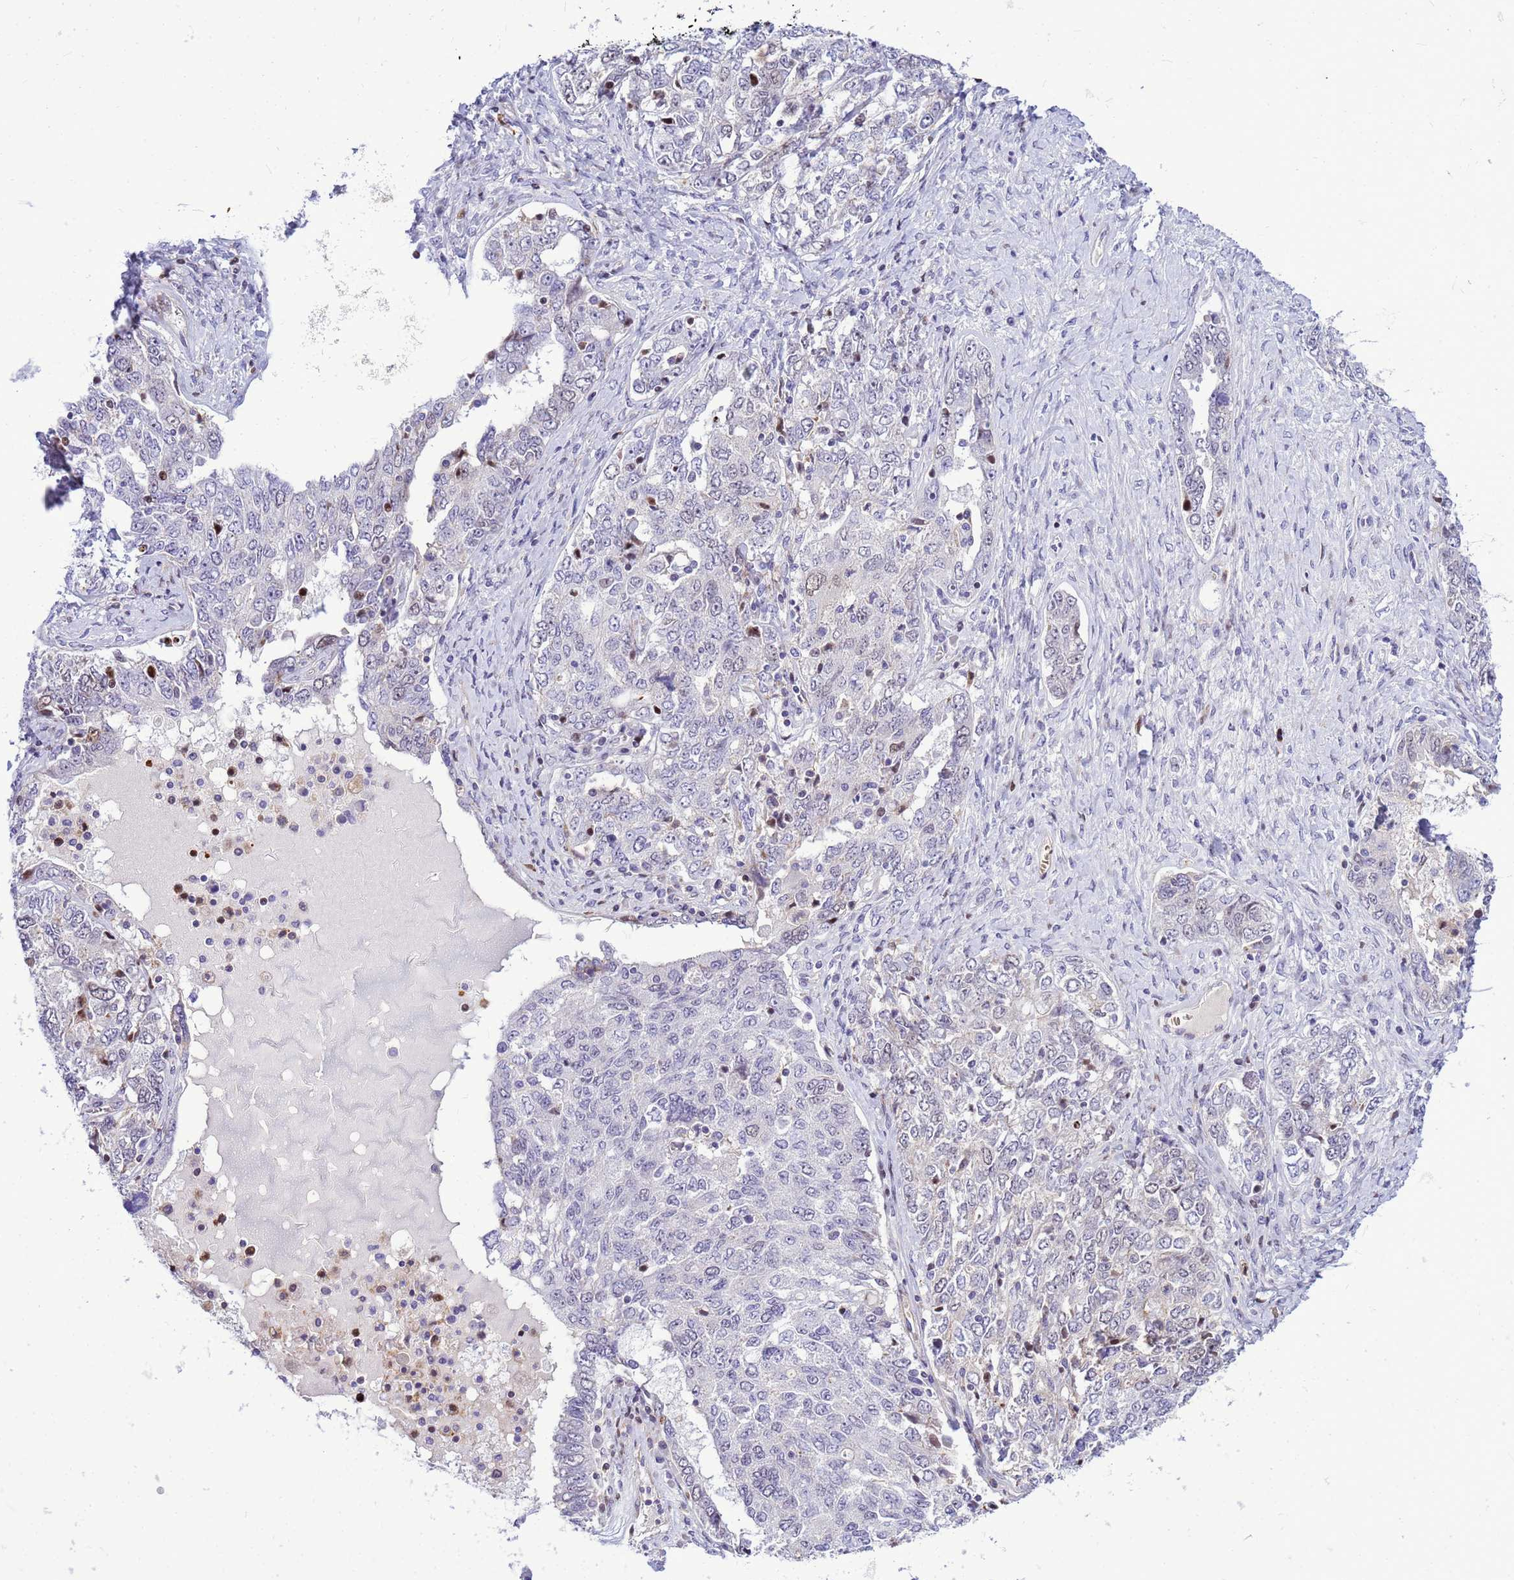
{"staining": {"intensity": "negative", "quantity": "none", "location": "none"}, "tissue": "ovarian cancer", "cell_type": "Tumor cells", "image_type": "cancer", "snomed": [{"axis": "morphology", "description": "Carcinoma, endometroid"}, {"axis": "topography", "description": "Ovary"}], "caption": "This photomicrograph is of ovarian cancer stained with IHC to label a protein in brown with the nuclei are counter-stained blue. There is no positivity in tumor cells.", "gene": "ADAMTS7", "patient": {"sex": "female", "age": 62}}